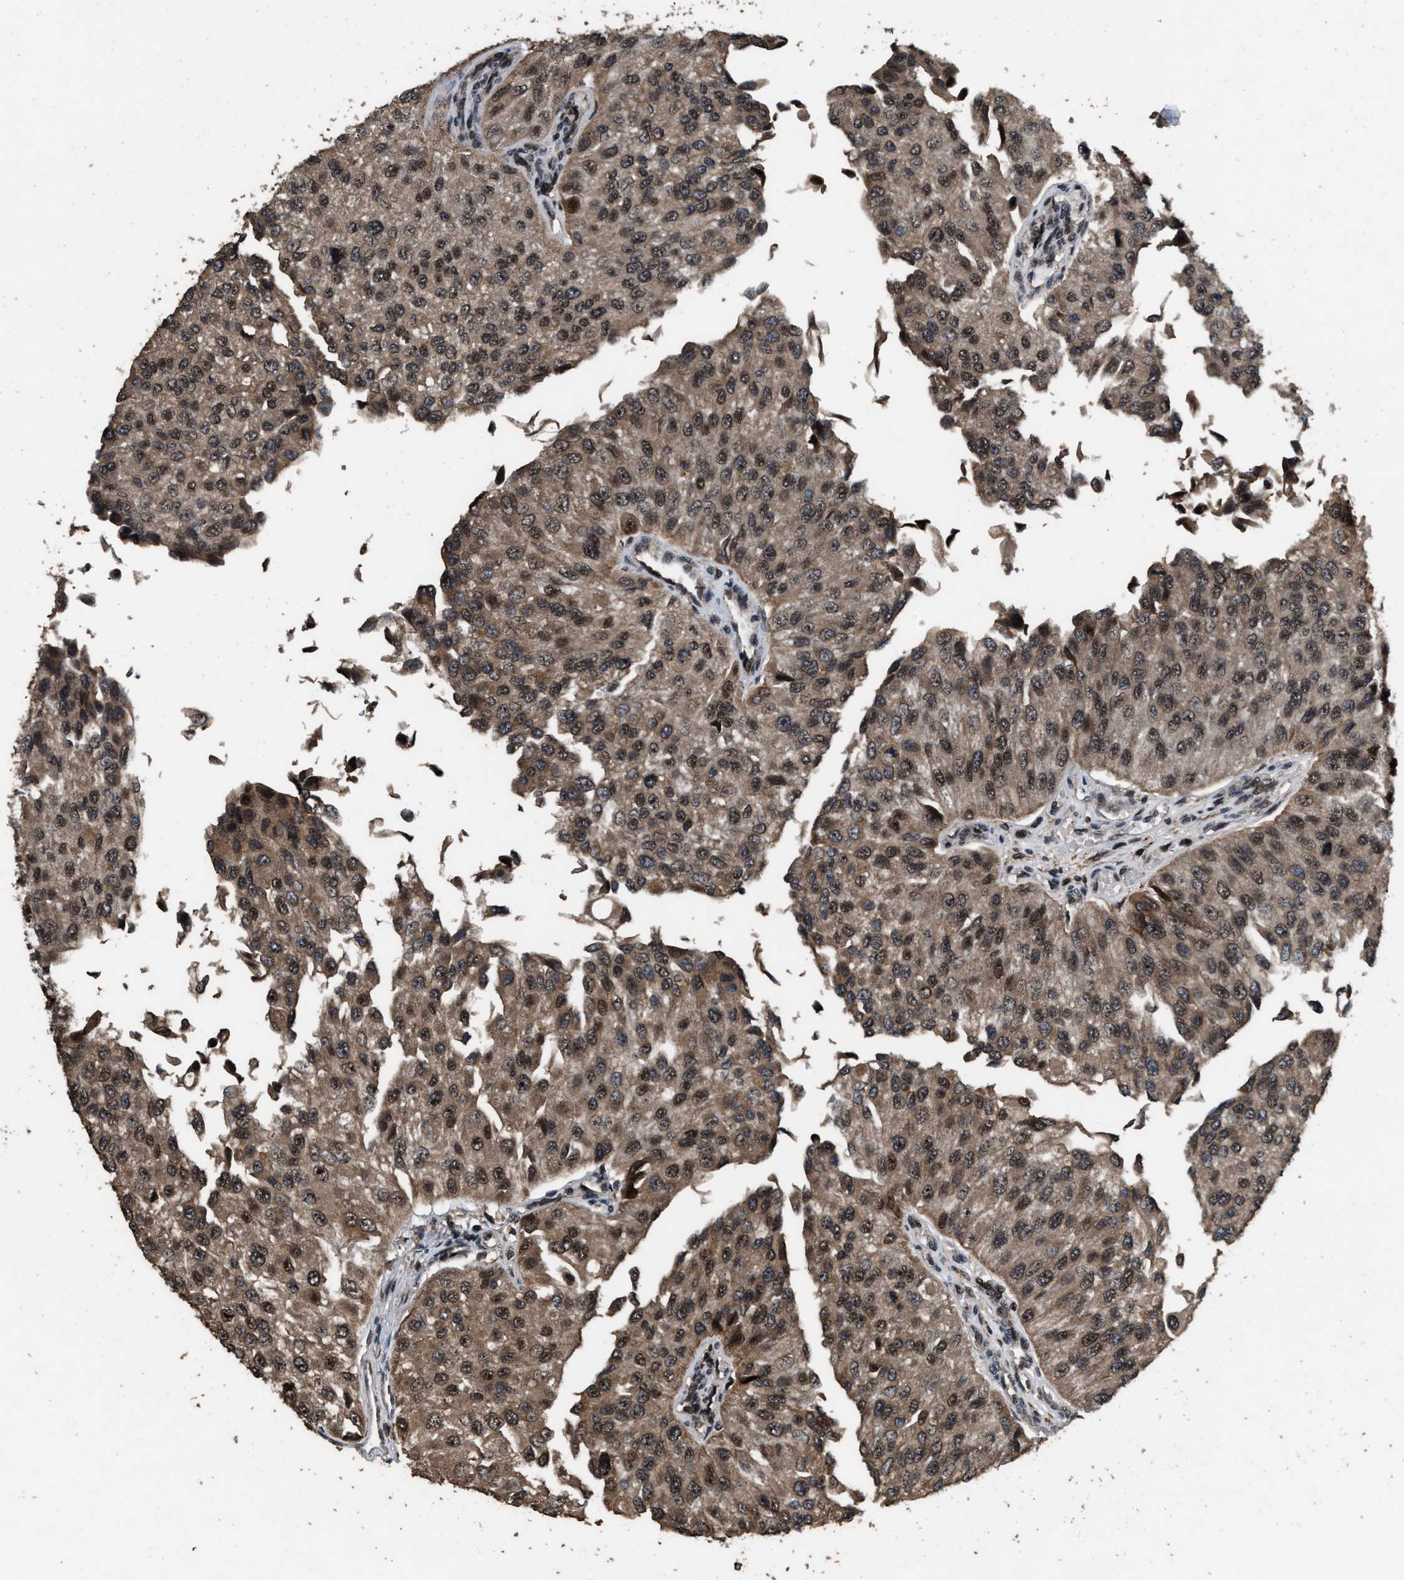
{"staining": {"intensity": "moderate", "quantity": ">75%", "location": "cytoplasmic/membranous,nuclear"}, "tissue": "urothelial cancer", "cell_type": "Tumor cells", "image_type": "cancer", "snomed": [{"axis": "morphology", "description": "Urothelial carcinoma, High grade"}, {"axis": "topography", "description": "Kidney"}, {"axis": "topography", "description": "Urinary bladder"}], "caption": "Urothelial cancer tissue displays moderate cytoplasmic/membranous and nuclear positivity in approximately >75% of tumor cells, visualized by immunohistochemistry. (IHC, brightfield microscopy, high magnification).", "gene": "HAUS6", "patient": {"sex": "male", "age": 77}}